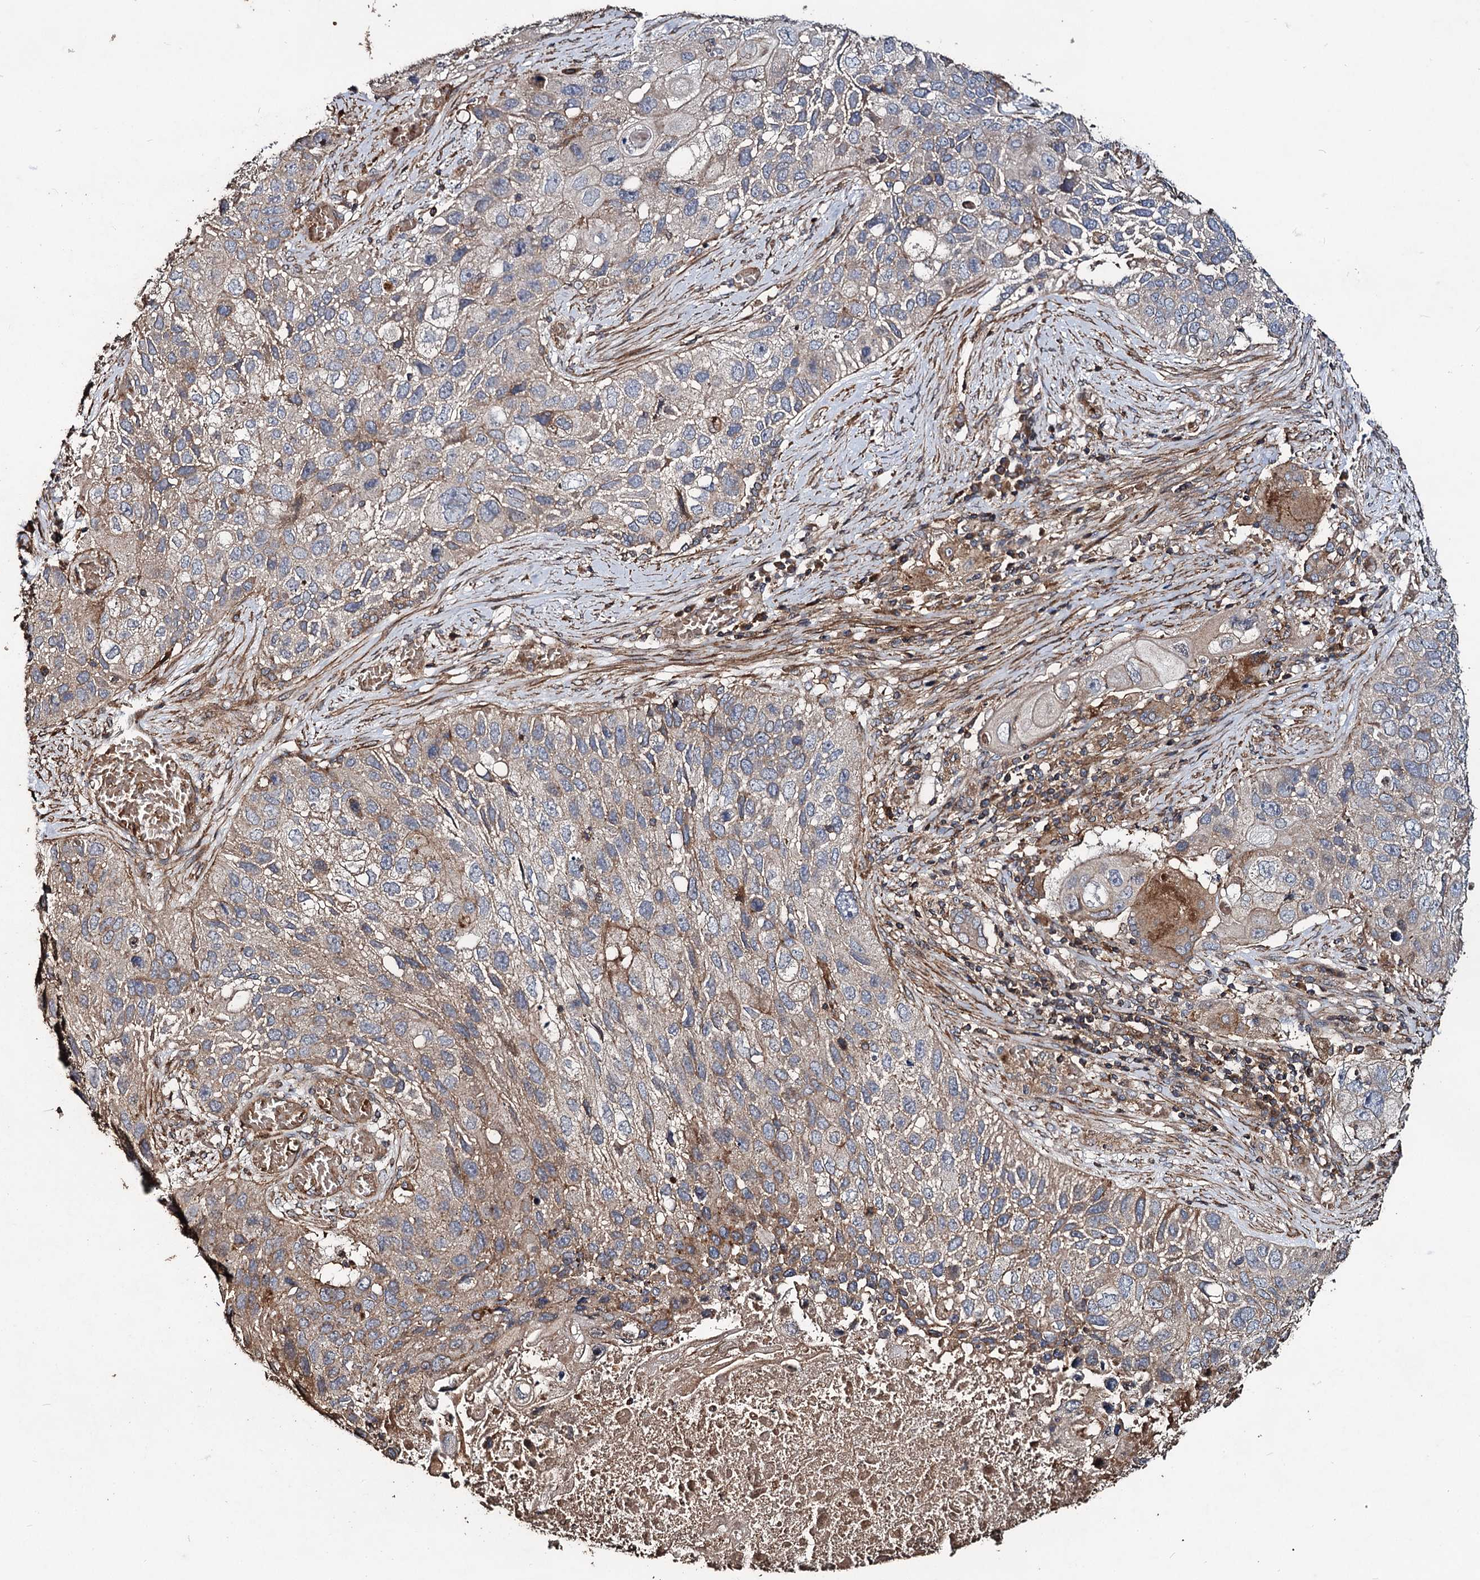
{"staining": {"intensity": "weak", "quantity": "25%-75%", "location": "cytoplasmic/membranous"}, "tissue": "lung cancer", "cell_type": "Tumor cells", "image_type": "cancer", "snomed": [{"axis": "morphology", "description": "Squamous cell carcinoma, NOS"}, {"axis": "topography", "description": "Lung"}], "caption": "Immunohistochemistry (IHC) image of neoplastic tissue: squamous cell carcinoma (lung) stained using immunohistochemistry (IHC) exhibits low levels of weak protein expression localized specifically in the cytoplasmic/membranous of tumor cells, appearing as a cytoplasmic/membranous brown color.", "gene": "NOTCH2NLA", "patient": {"sex": "male", "age": 61}}